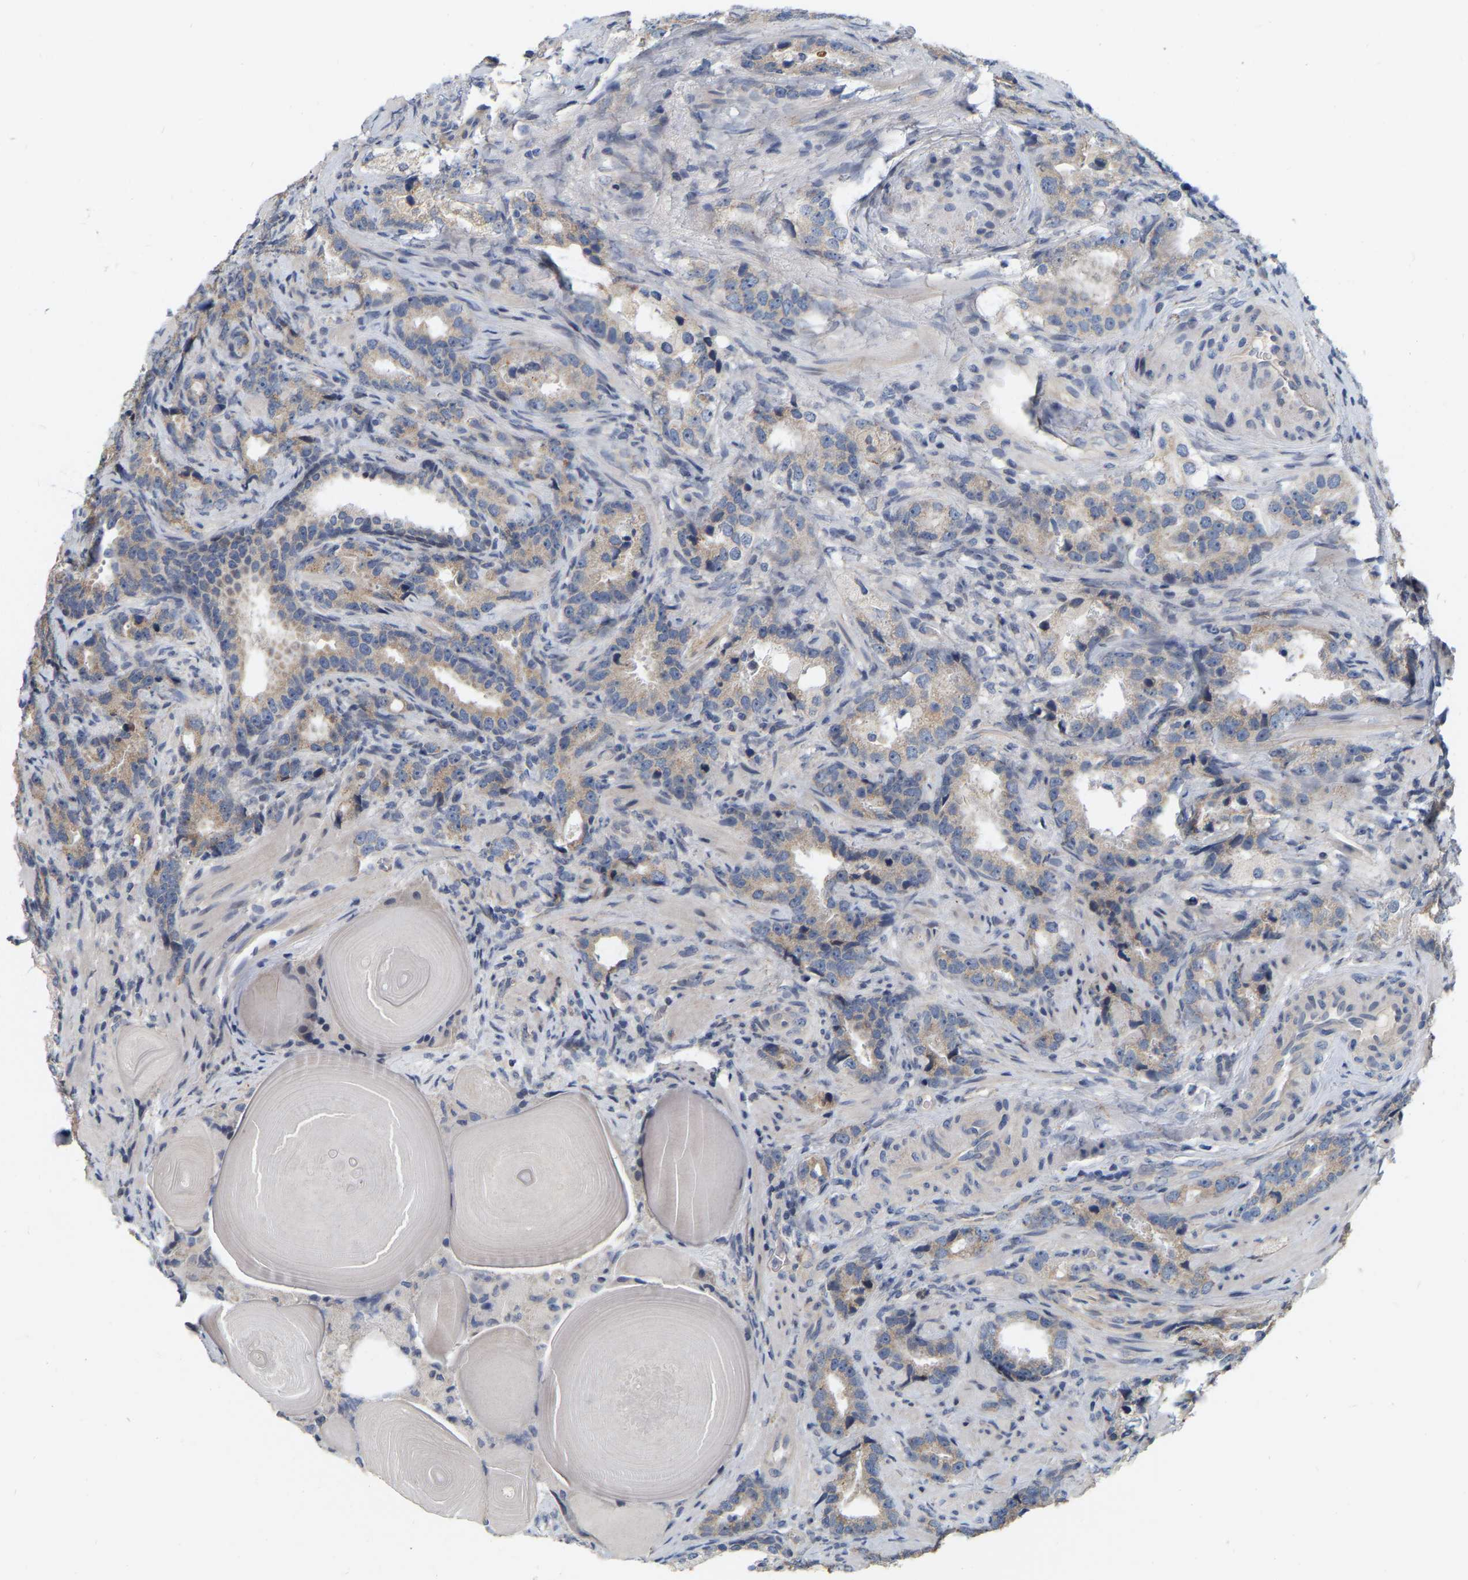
{"staining": {"intensity": "weak", "quantity": ">75%", "location": "cytoplasmic/membranous"}, "tissue": "prostate cancer", "cell_type": "Tumor cells", "image_type": "cancer", "snomed": [{"axis": "morphology", "description": "Adenocarcinoma, High grade"}, {"axis": "topography", "description": "Prostate"}], "caption": "High-grade adenocarcinoma (prostate) tissue demonstrates weak cytoplasmic/membranous positivity in approximately >75% of tumor cells", "gene": "SSH1", "patient": {"sex": "male", "age": 63}}